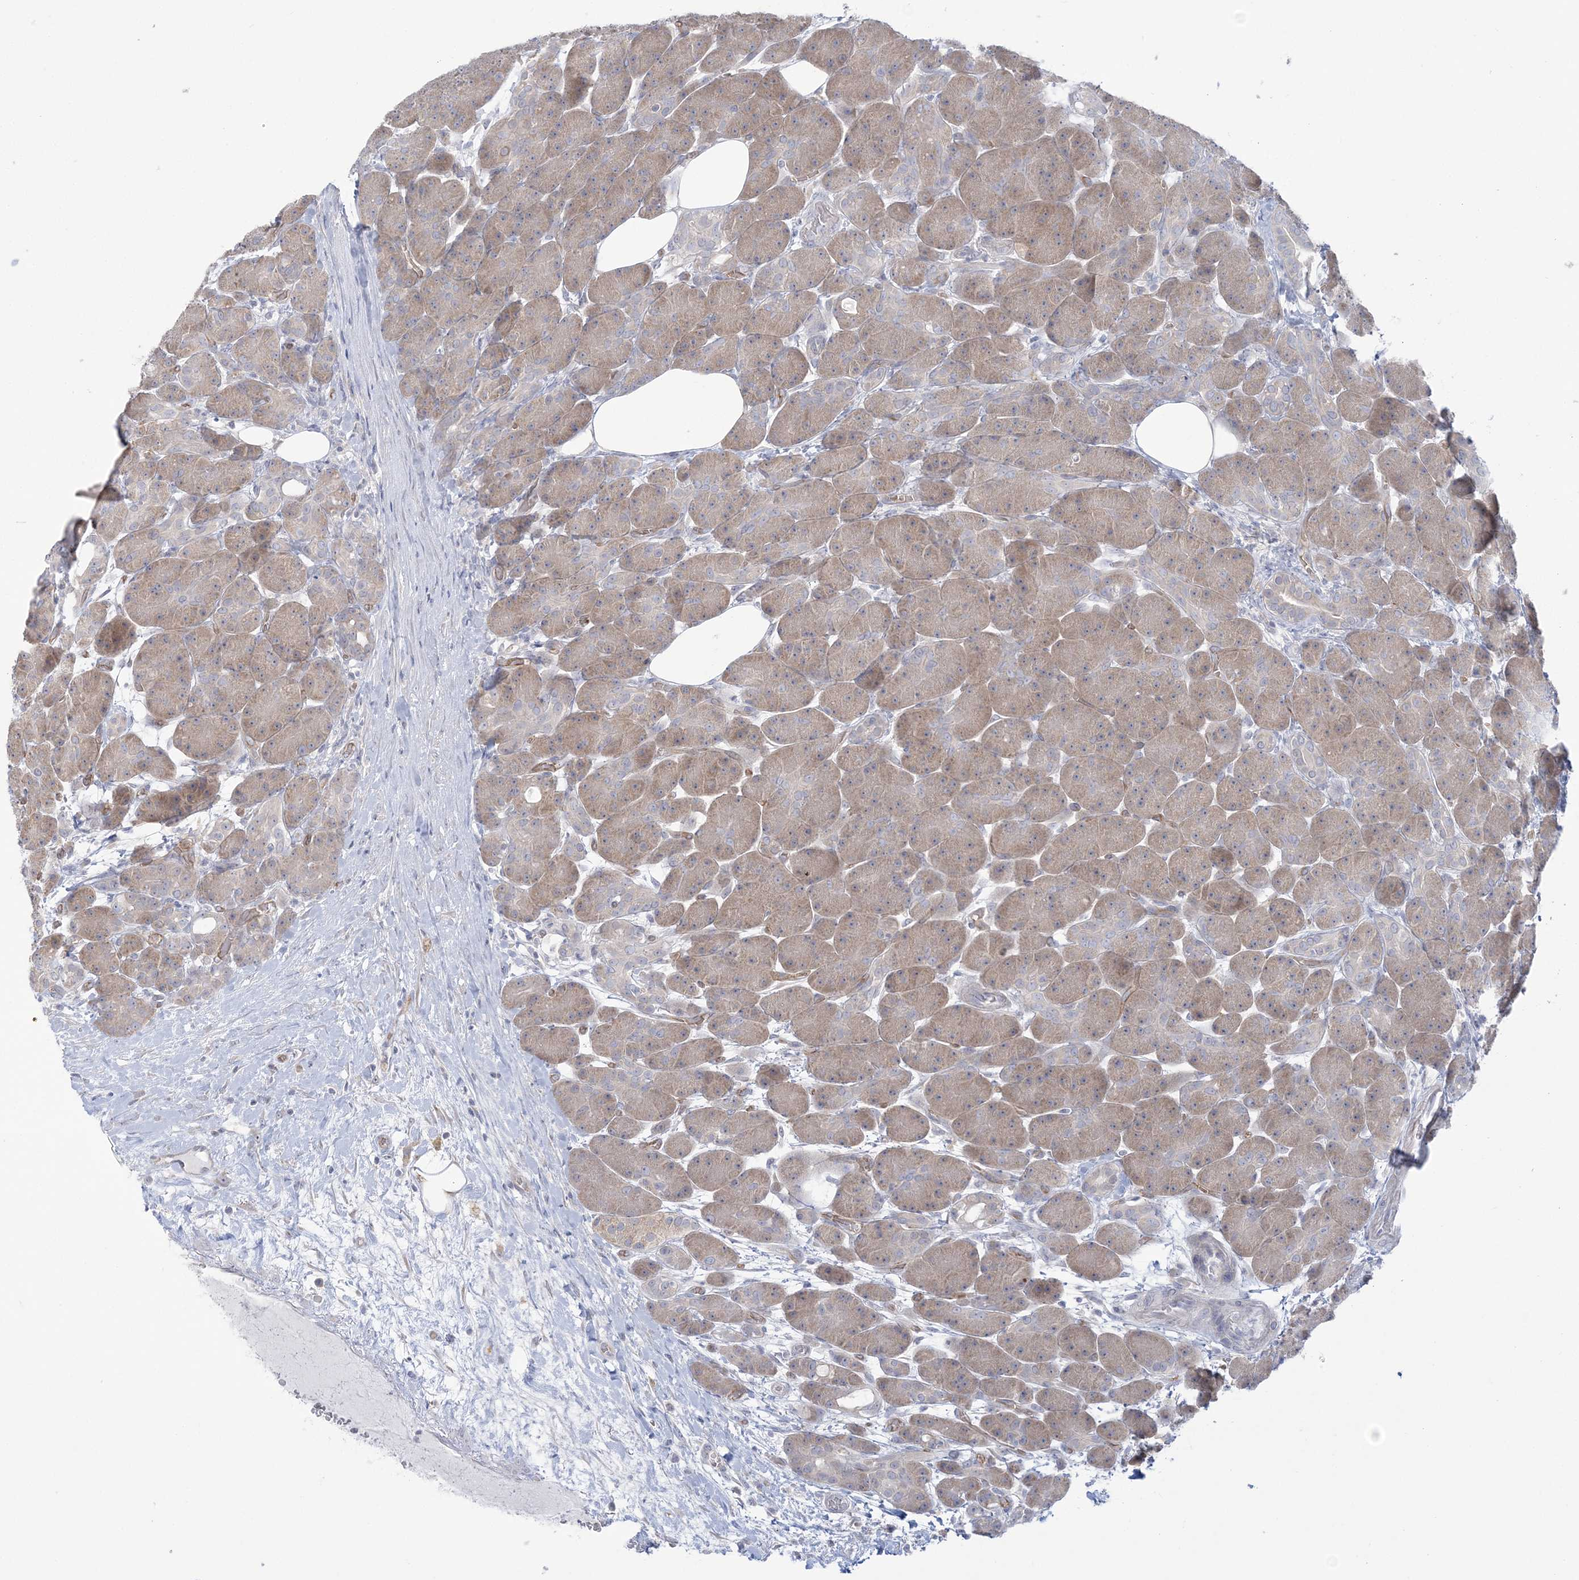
{"staining": {"intensity": "moderate", "quantity": ">75%", "location": "cytoplasmic/membranous"}, "tissue": "pancreas", "cell_type": "Exocrine glandular cells", "image_type": "normal", "snomed": [{"axis": "morphology", "description": "Normal tissue, NOS"}, {"axis": "topography", "description": "Pancreas"}], "caption": "Pancreas stained for a protein (brown) exhibits moderate cytoplasmic/membranous positive positivity in about >75% of exocrine glandular cells.", "gene": "FARSB", "patient": {"sex": "male", "age": 63}}